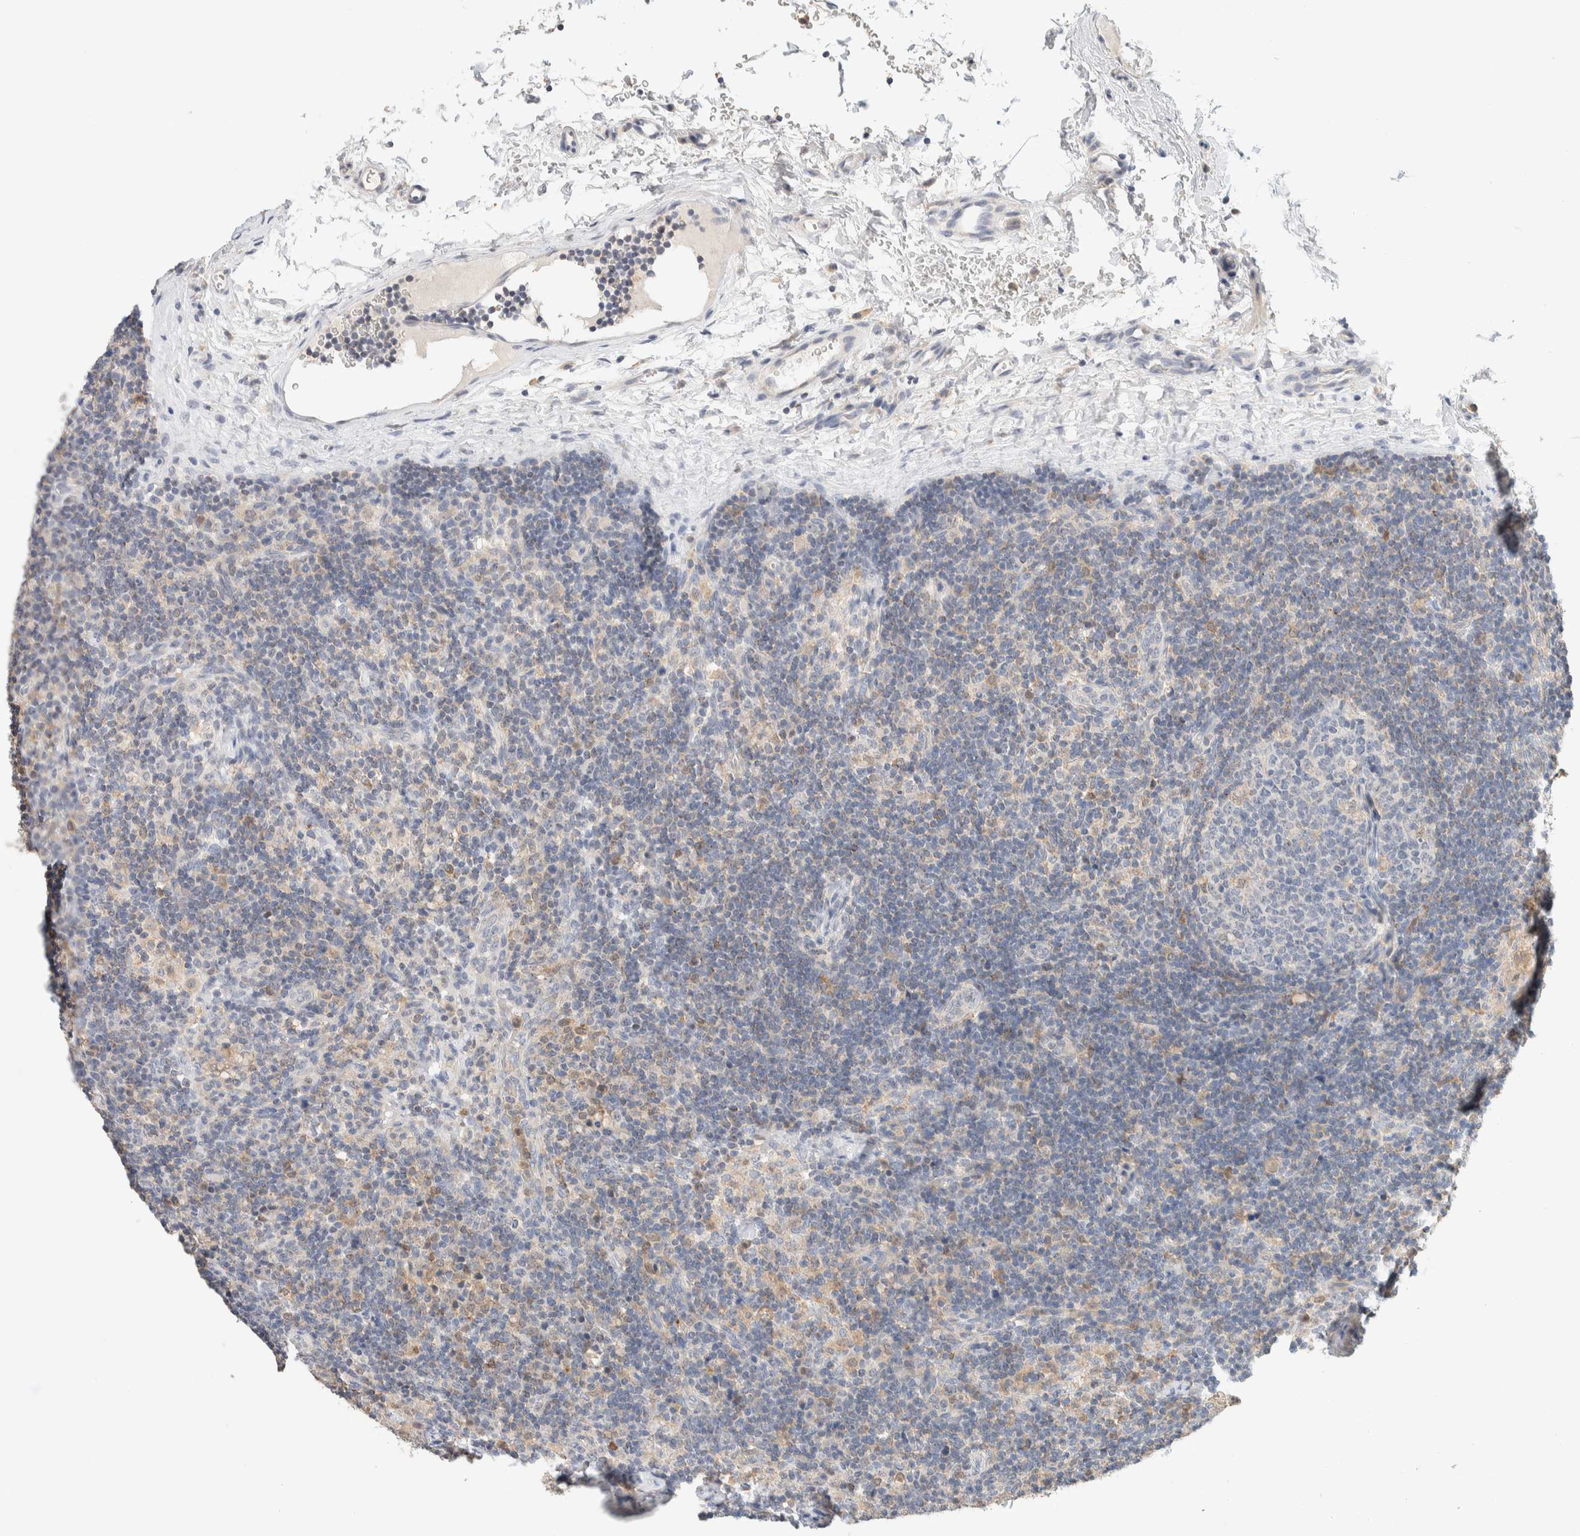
{"staining": {"intensity": "weak", "quantity": "<25%", "location": "cytoplasmic/membranous"}, "tissue": "lymph node", "cell_type": "Germinal center cells", "image_type": "normal", "snomed": [{"axis": "morphology", "description": "Normal tissue, NOS"}, {"axis": "topography", "description": "Lymph node"}], "caption": "This is a image of IHC staining of normal lymph node, which shows no expression in germinal center cells.", "gene": "HDHD3", "patient": {"sex": "female", "age": 22}}